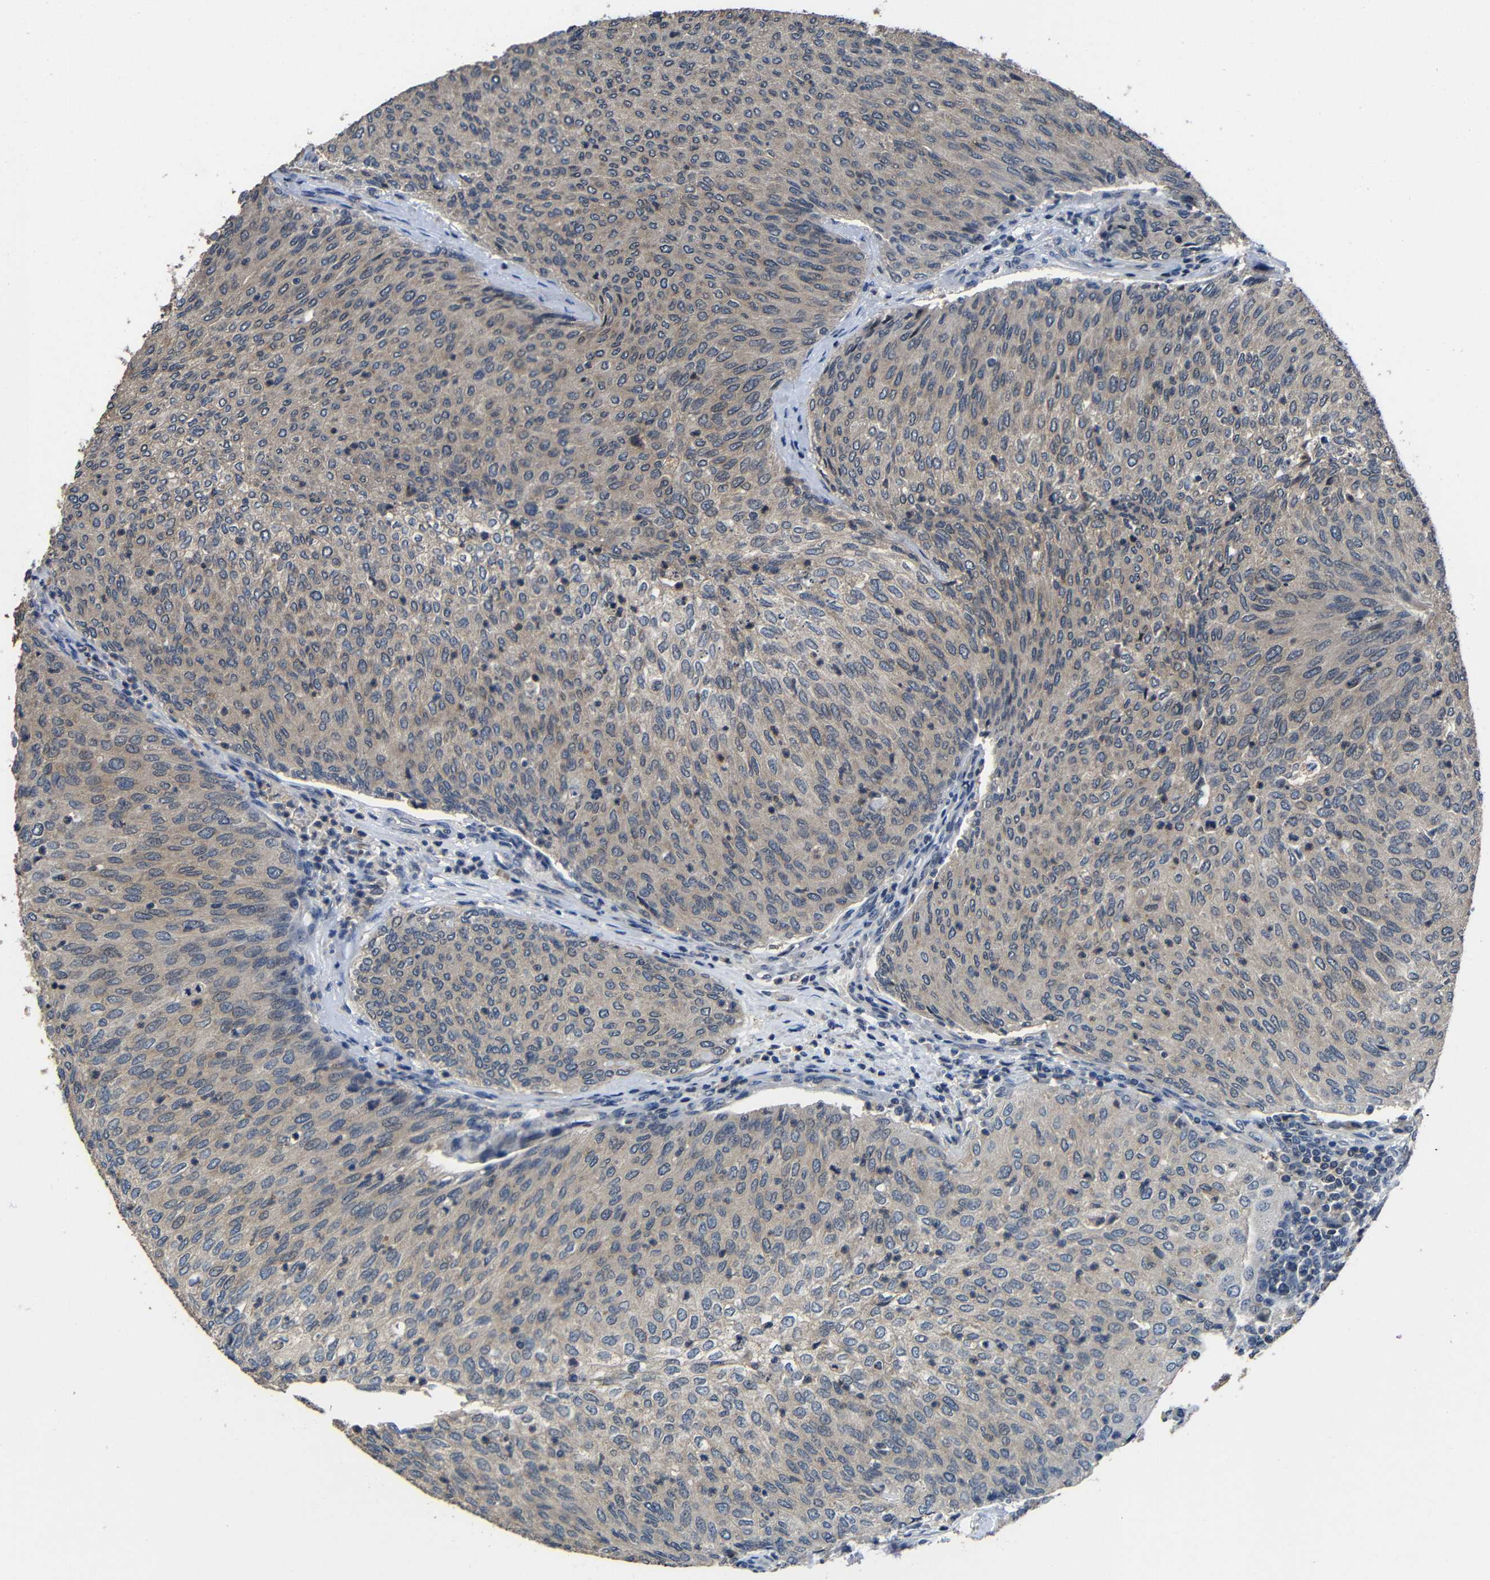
{"staining": {"intensity": "weak", "quantity": "25%-75%", "location": "cytoplasmic/membranous"}, "tissue": "urothelial cancer", "cell_type": "Tumor cells", "image_type": "cancer", "snomed": [{"axis": "morphology", "description": "Urothelial carcinoma, Low grade"}, {"axis": "topography", "description": "Urinary bladder"}], "caption": "Protein expression analysis of low-grade urothelial carcinoma reveals weak cytoplasmic/membranous expression in about 25%-75% of tumor cells.", "gene": "C6orf89", "patient": {"sex": "female", "age": 79}}